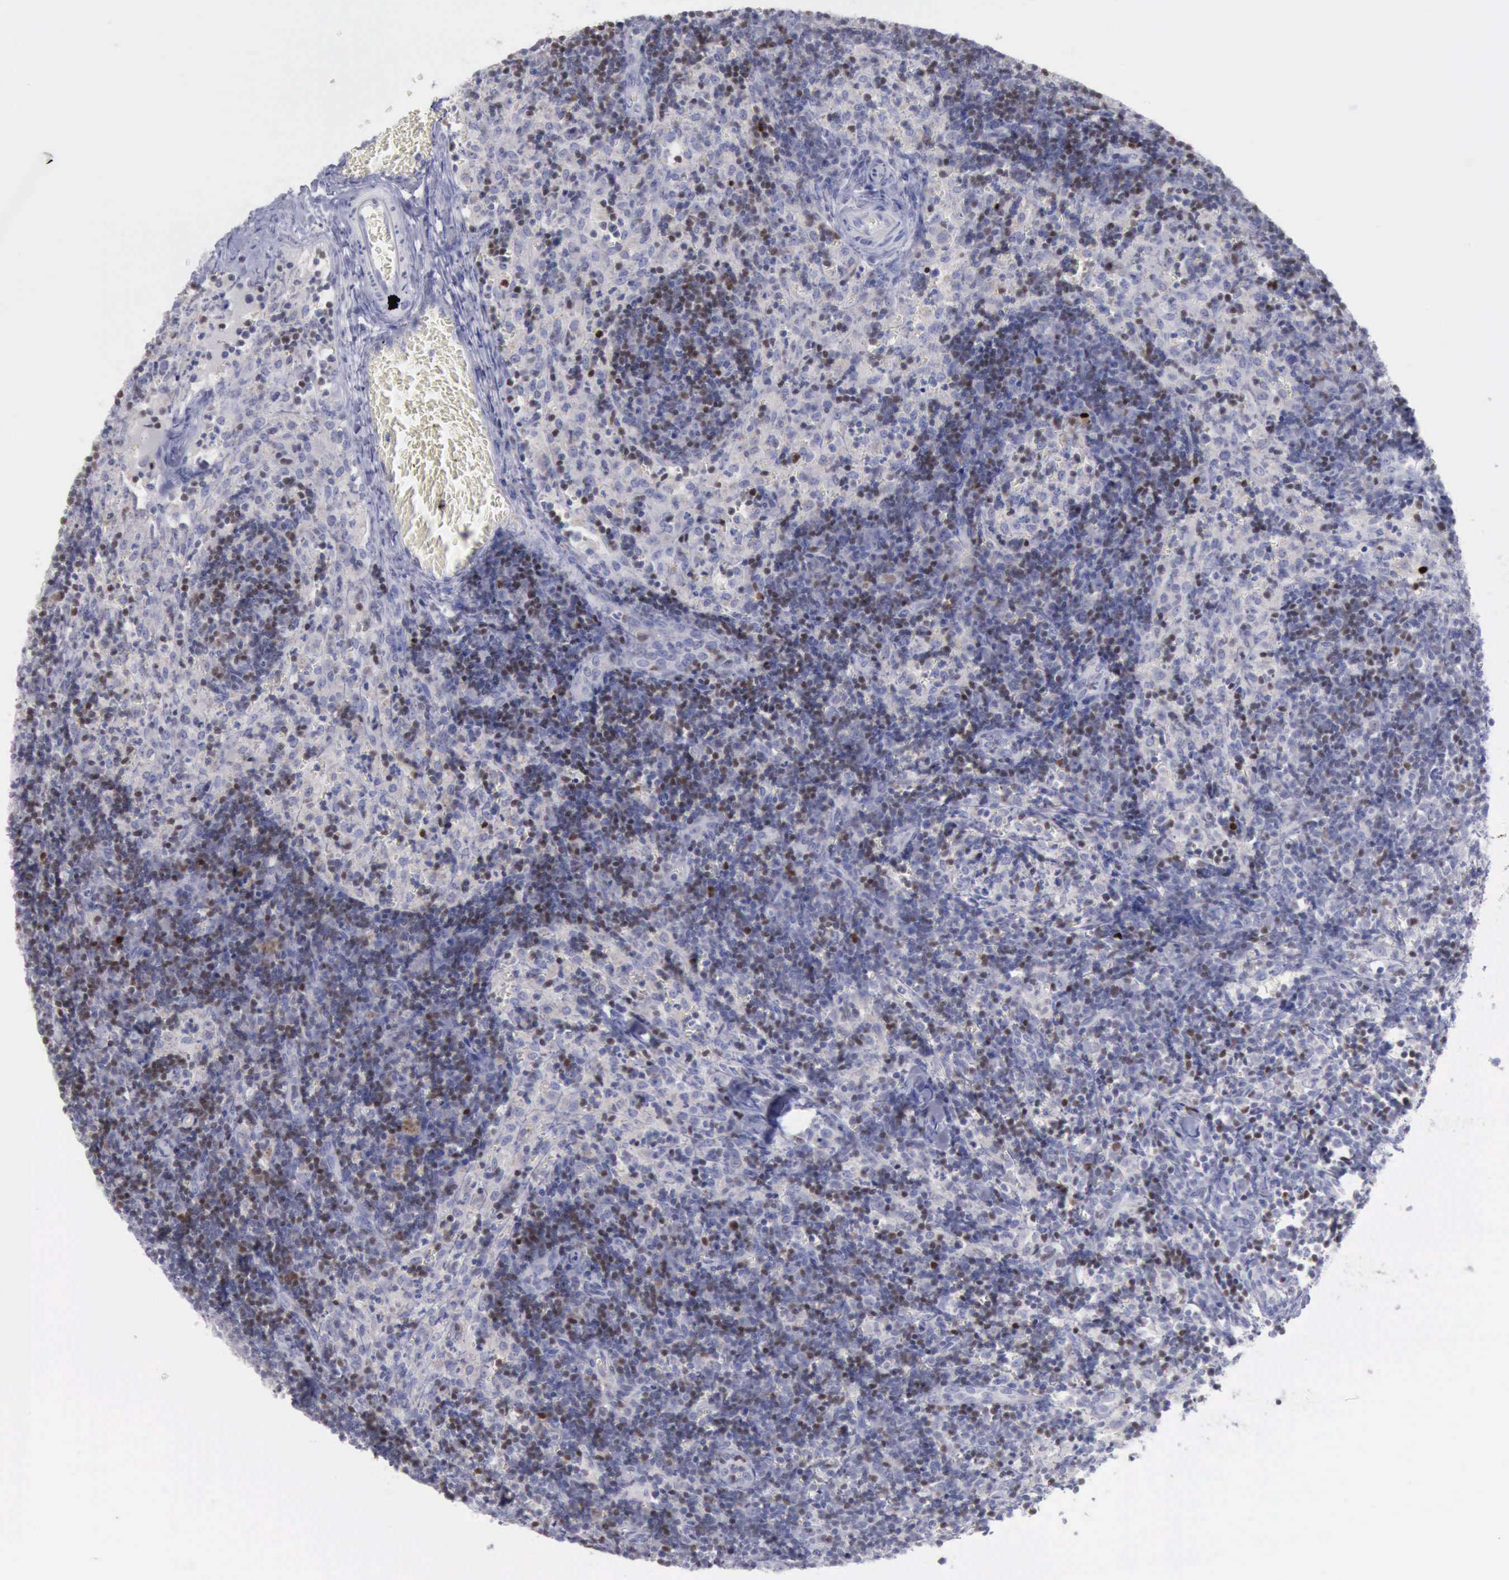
{"staining": {"intensity": "moderate", "quantity": "<25%", "location": "nuclear"}, "tissue": "lymph node", "cell_type": "Non-germinal center cells", "image_type": "normal", "snomed": [{"axis": "morphology", "description": "Normal tissue, NOS"}, {"axis": "morphology", "description": "Inflammation, NOS"}, {"axis": "topography", "description": "Lymph node"}, {"axis": "topography", "description": "Salivary gland"}], "caption": "Human lymph node stained for a protein (brown) demonstrates moderate nuclear positive expression in approximately <25% of non-germinal center cells.", "gene": "SATB2", "patient": {"sex": "male", "age": 3}}